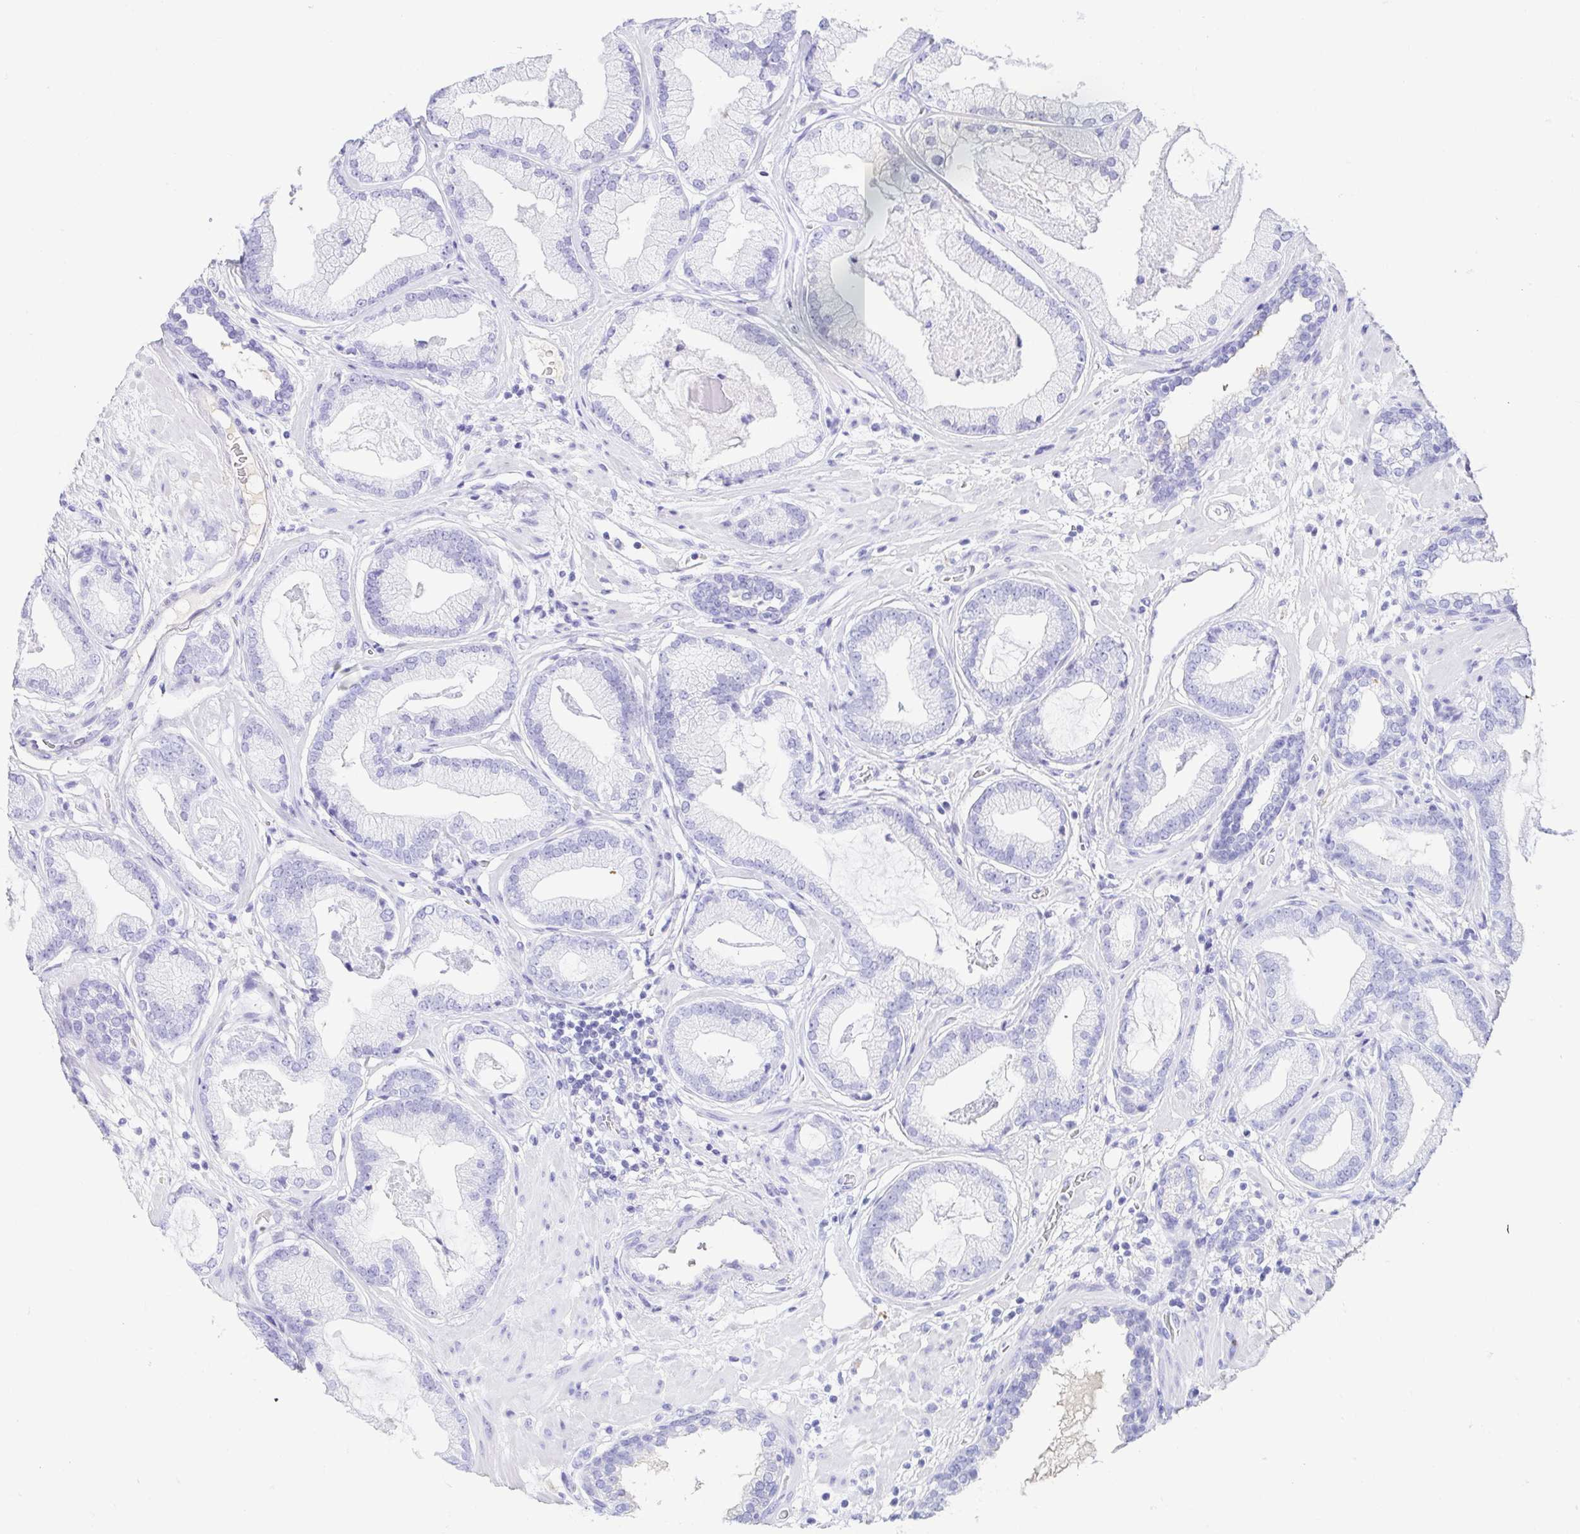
{"staining": {"intensity": "negative", "quantity": "none", "location": "none"}, "tissue": "prostate cancer", "cell_type": "Tumor cells", "image_type": "cancer", "snomed": [{"axis": "morphology", "description": "Adenocarcinoma, Low grade"}, {"axis": "topography", "description": "Prostate"}], "caption": "High magnification brightfield microscopy of low-grade adenocarcinoma (prostate) stained with DAB (3,3'-diaminobenzidine) (brown) and counterstained with hematoxylin (blue): tumor cells show no significant positivity. (DAB IHC, high magnification).", "gene": "GKN1", "patient": {"sex": "male", "age": 62}}